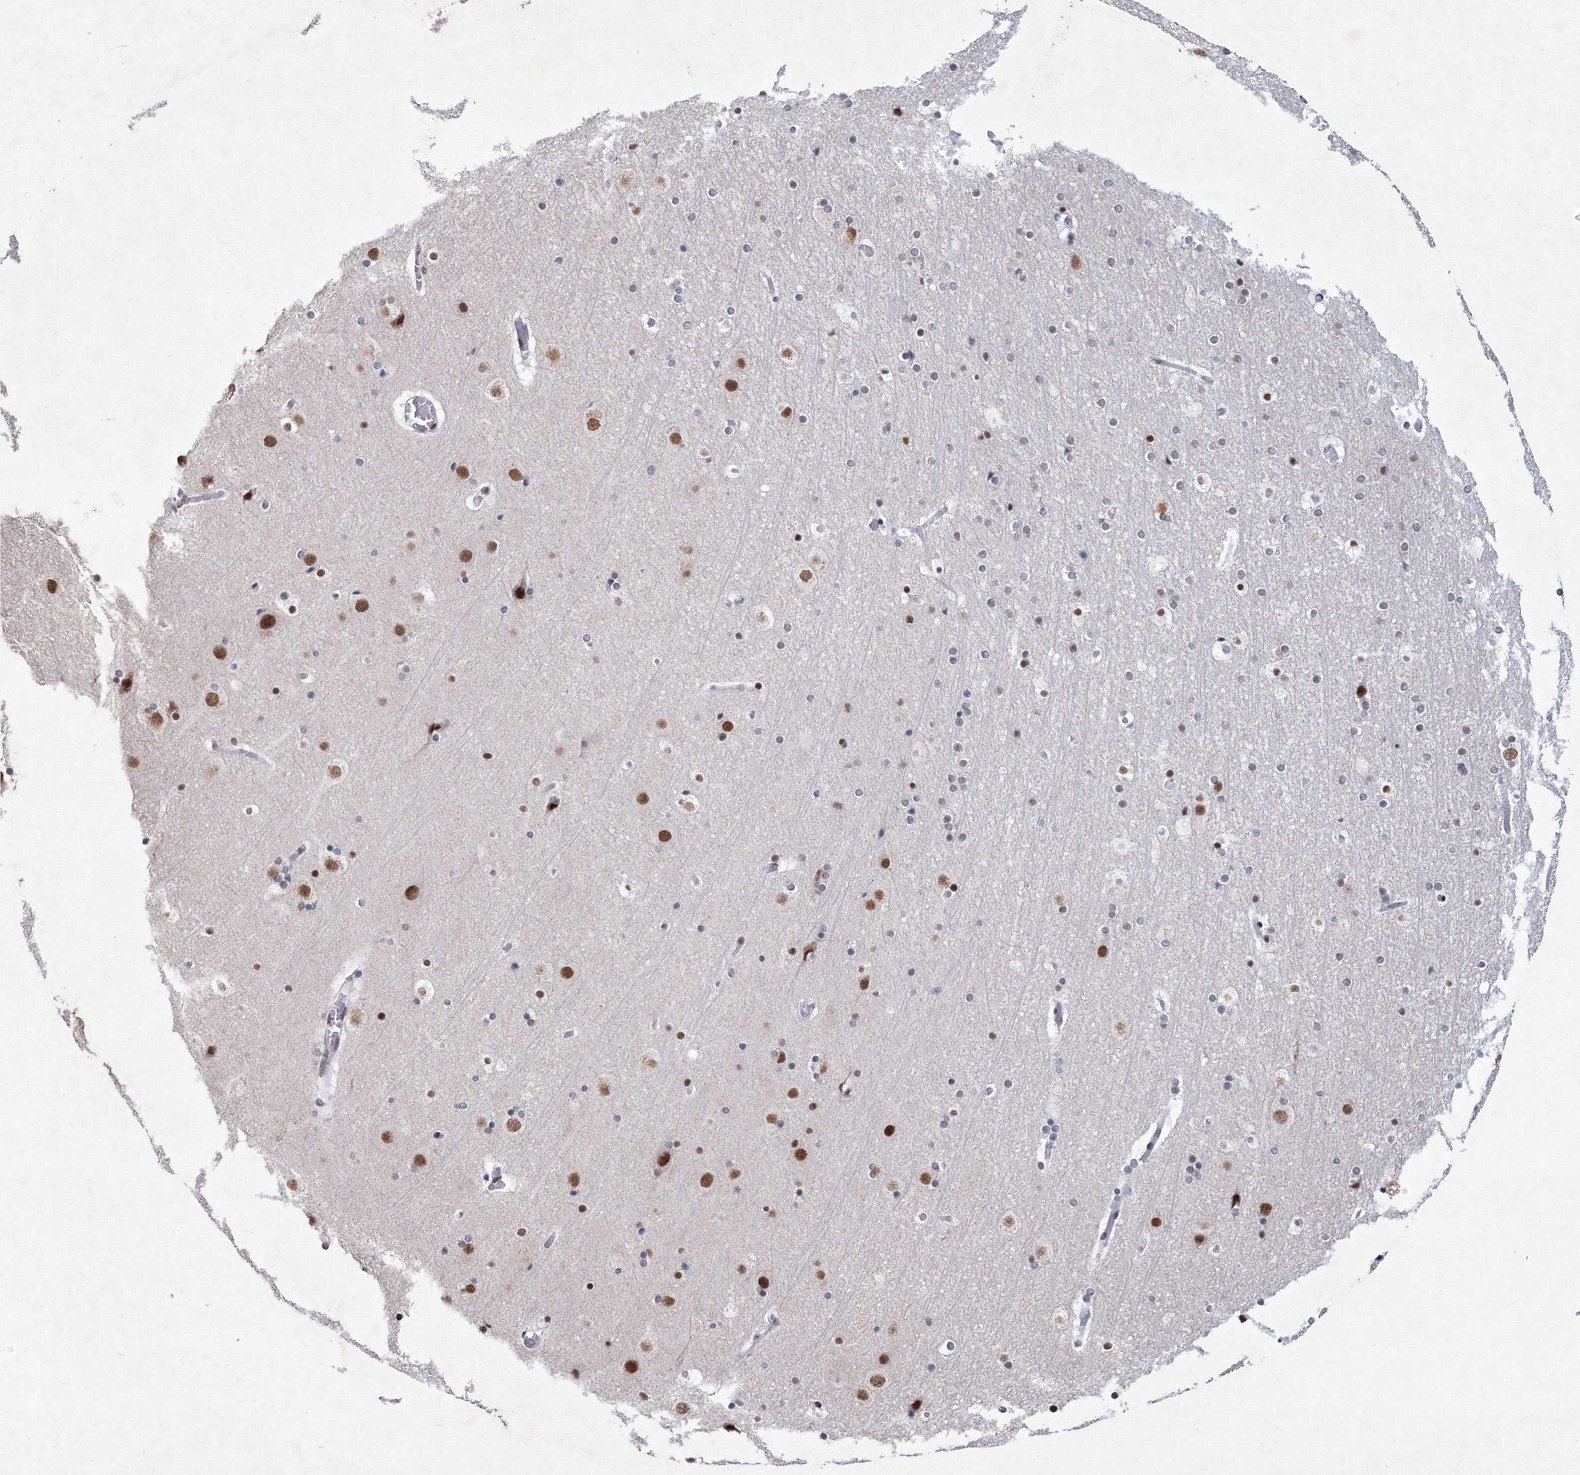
{"staining": {"intensity": "negative", "quantity": "none", "location": "none"}, "tissue": "cerebral cortex", "cell_type": "Endothelial cells", "image_type": "normal", "snomed": [{"axis": "morphology", "description": "Normal tissue, NOS"}, {"axis": "topography", "description": "Cerebral cortex"}], "caption": "Photomicrograph shows no significant protein staining in endothelial cells of normal cerebral cortex.", "gene": "SF3B6", "patient": {"sex": "male", "age": 57}}